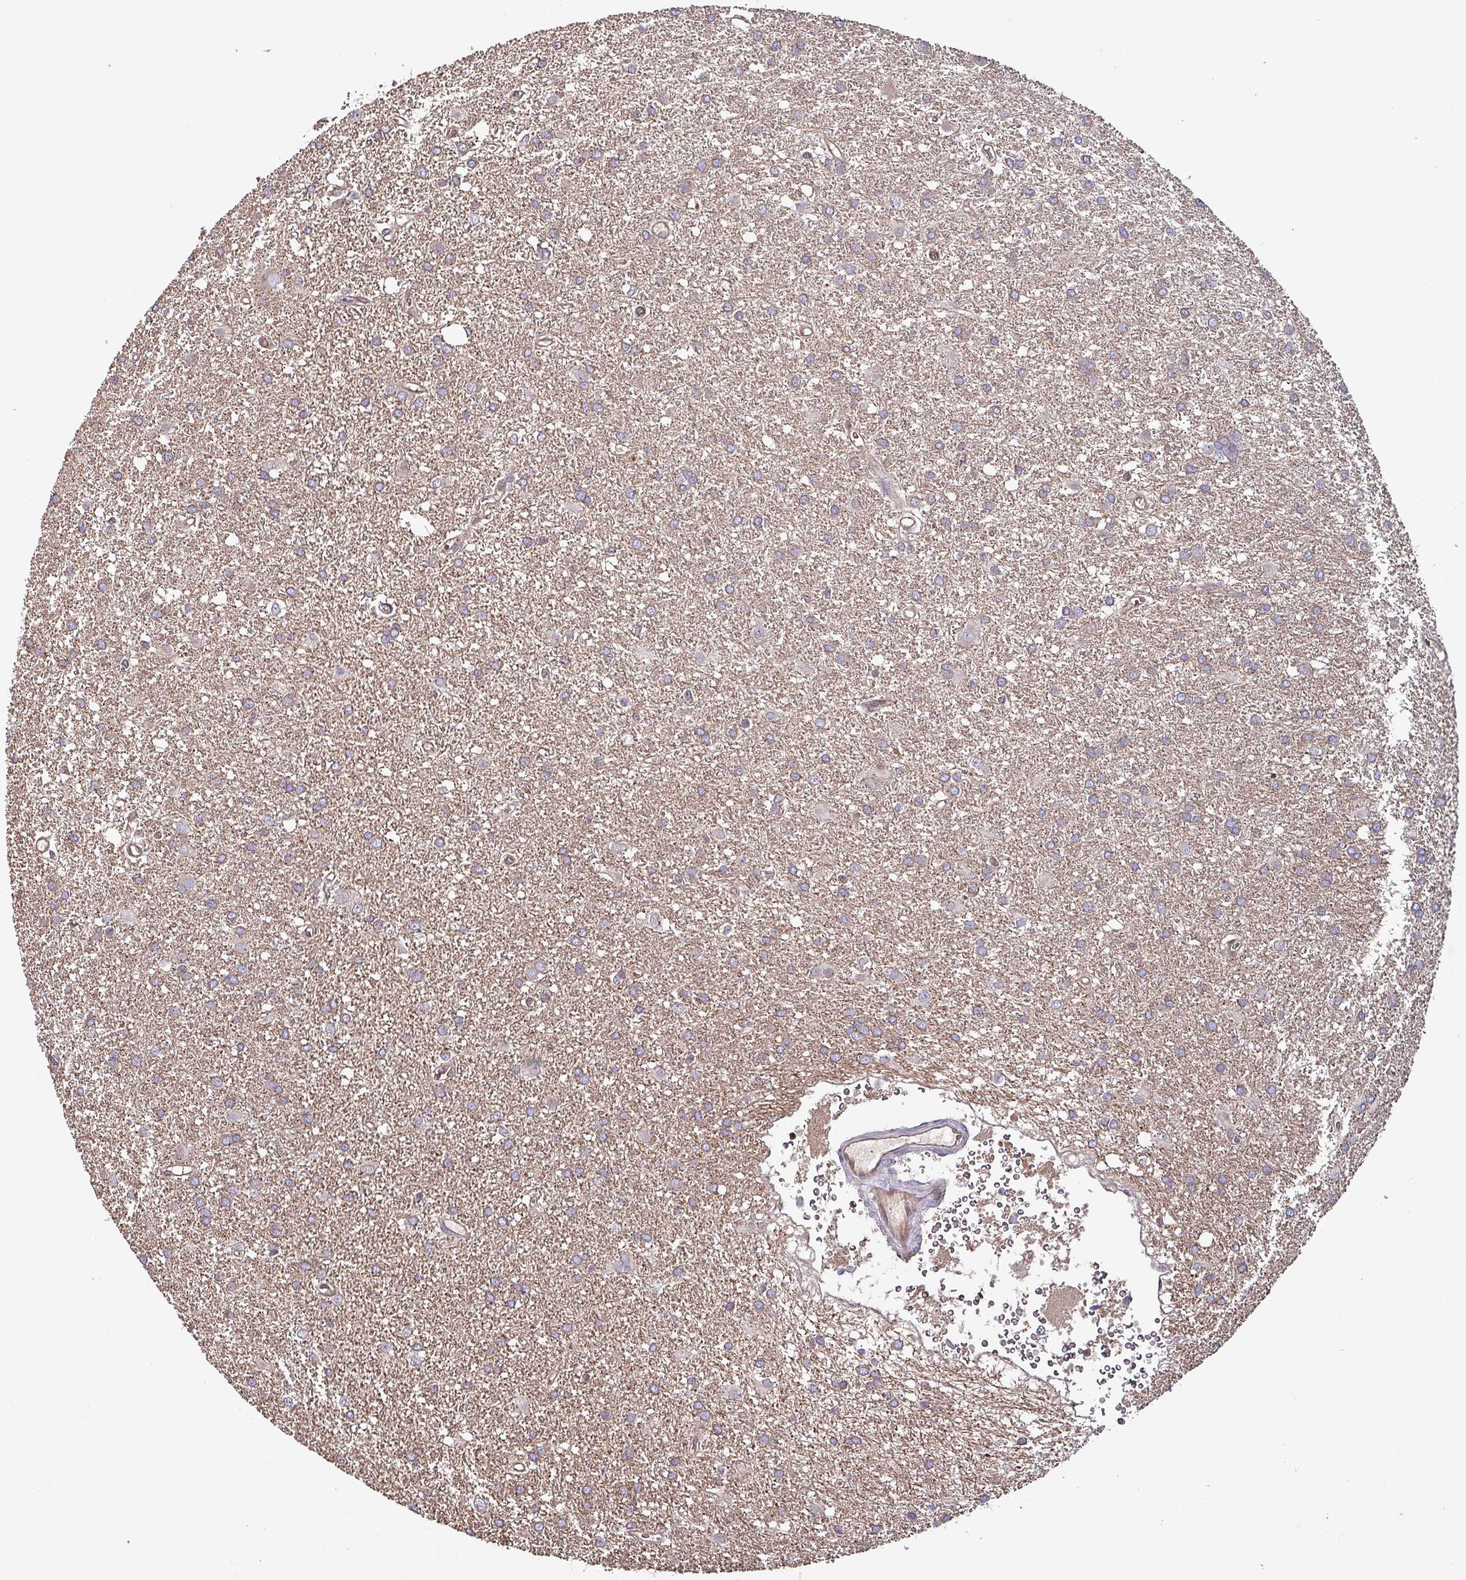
{"staining": {"intensity": "weak", "quantity": ">75%", "location": "cytoplasmic/membranous"}, "tissue": "glioma", "cell_type": "Tumor cells", "image_type": "cancer", "snomed": [{"axis": "morphology", "description": "Glioma, malignant, High grade"}, {"axis": "topography", "description": "Brain"}], "caption": "High-magnification brightfield microscopy of glioma stained with DAB (3,3'-diaminobenzidine) (brown) and counterstained with hematoxylin (blue). tumor cells exhibit weak cytoplasmic/membranous staining is seen in approximately>75% of cells.", "gene": "PSMB8", "patient": {"sex": "female", "age": 50}}